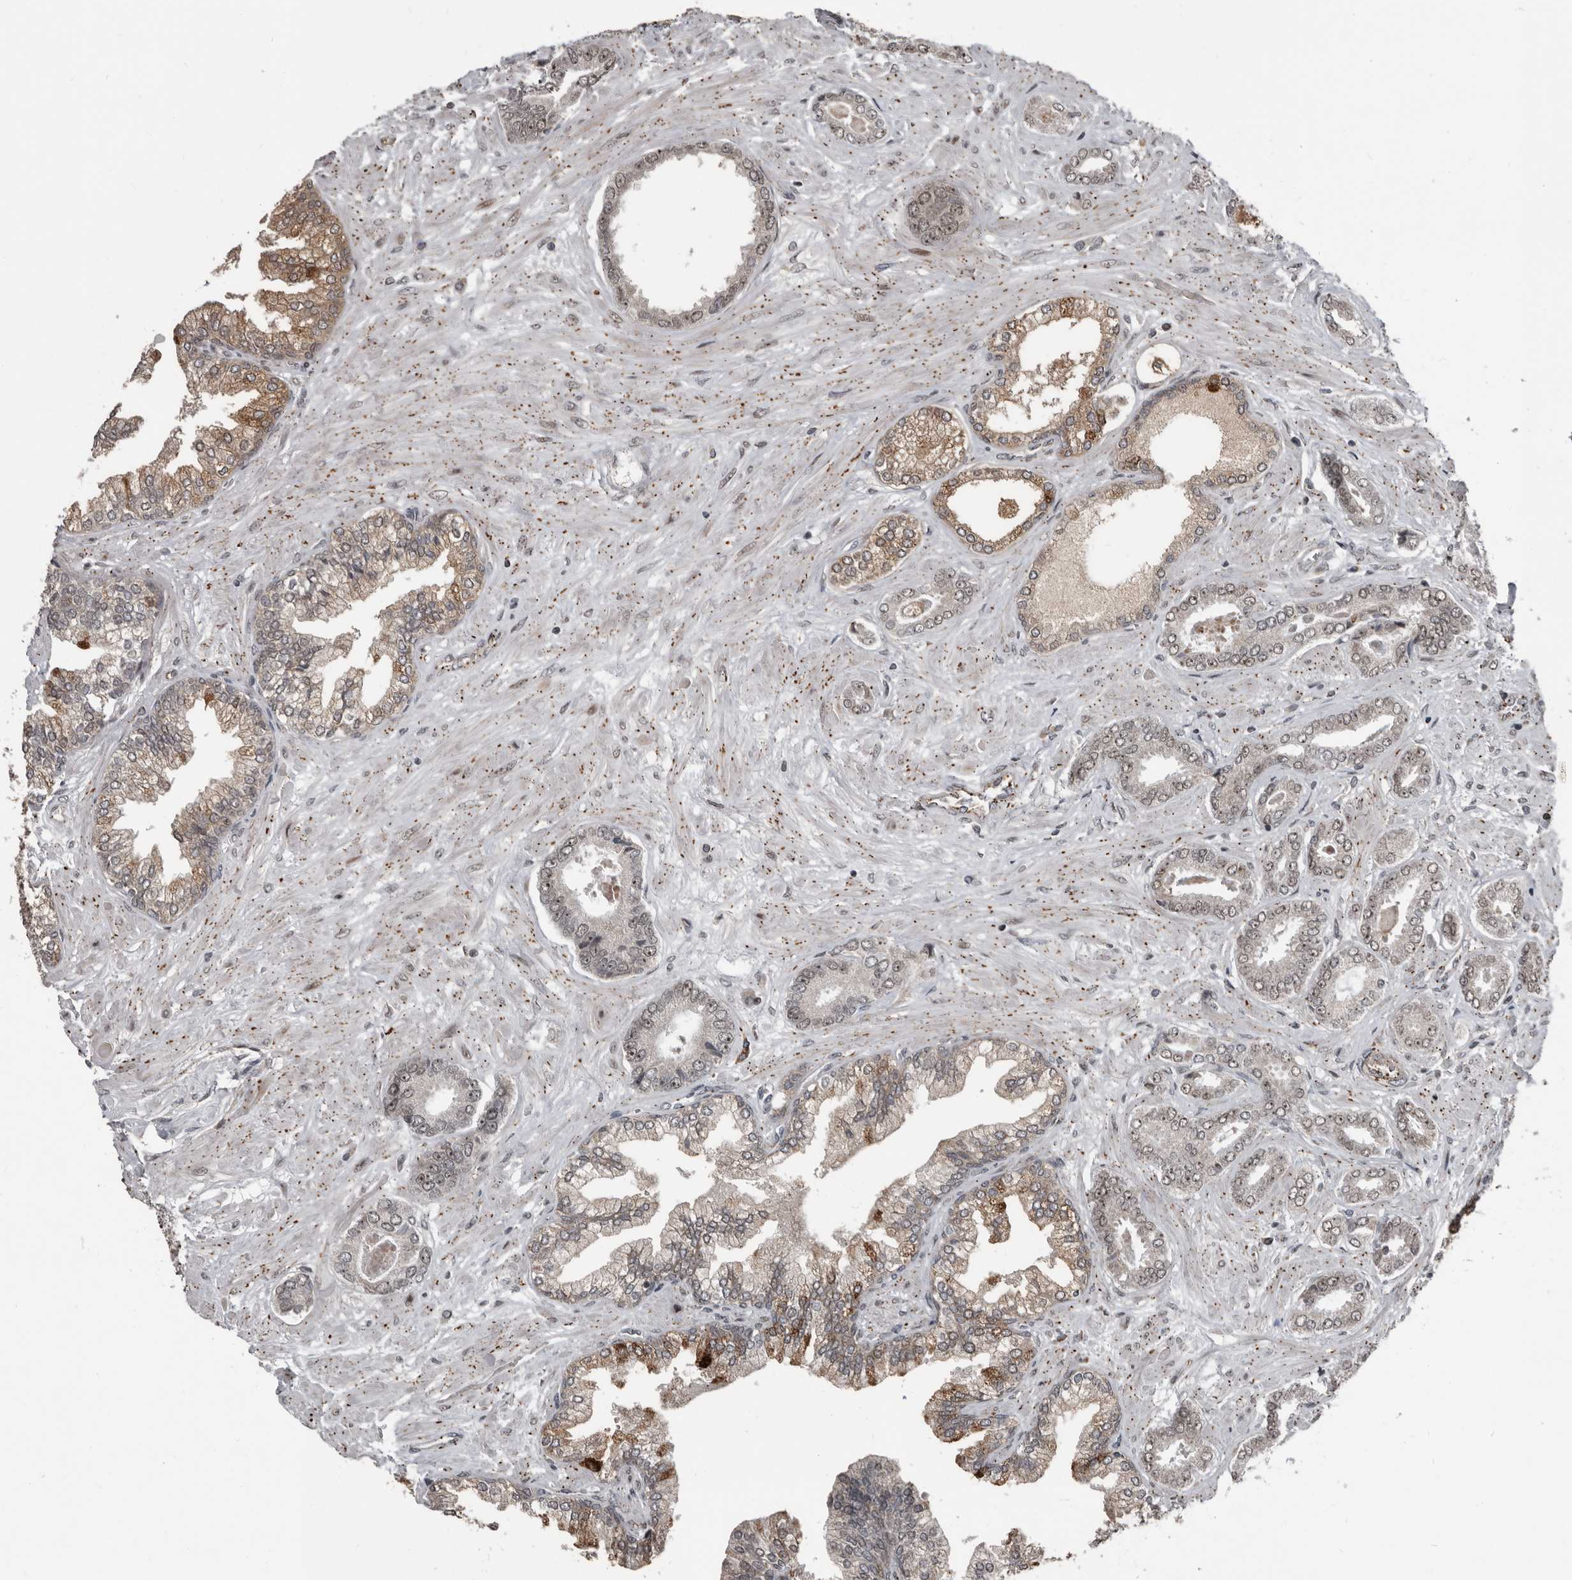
{"staining": {"intensity": "moderate", "quantity": "25%-75%", "location": "cytoplasmic/membranous,nuclear"}, "tissue": "prostate cancer", "cell_type": "Tumor cells", "image_type": "cancer", "snomed": [{"axis": "morphology", "description": "Adenocarcinoma, Low grade"}, {"axis": "topography", "description": "Prostate"}], "caption": "Prostate cancer was stained to show a protein in brown. There is medium levels of moderate cytoplasmic/membranous and nuclear positivity in about 25%-75% of tumor cells.", "gene": "CHD1L", "patient": {"sex": "male", "age": 71}}